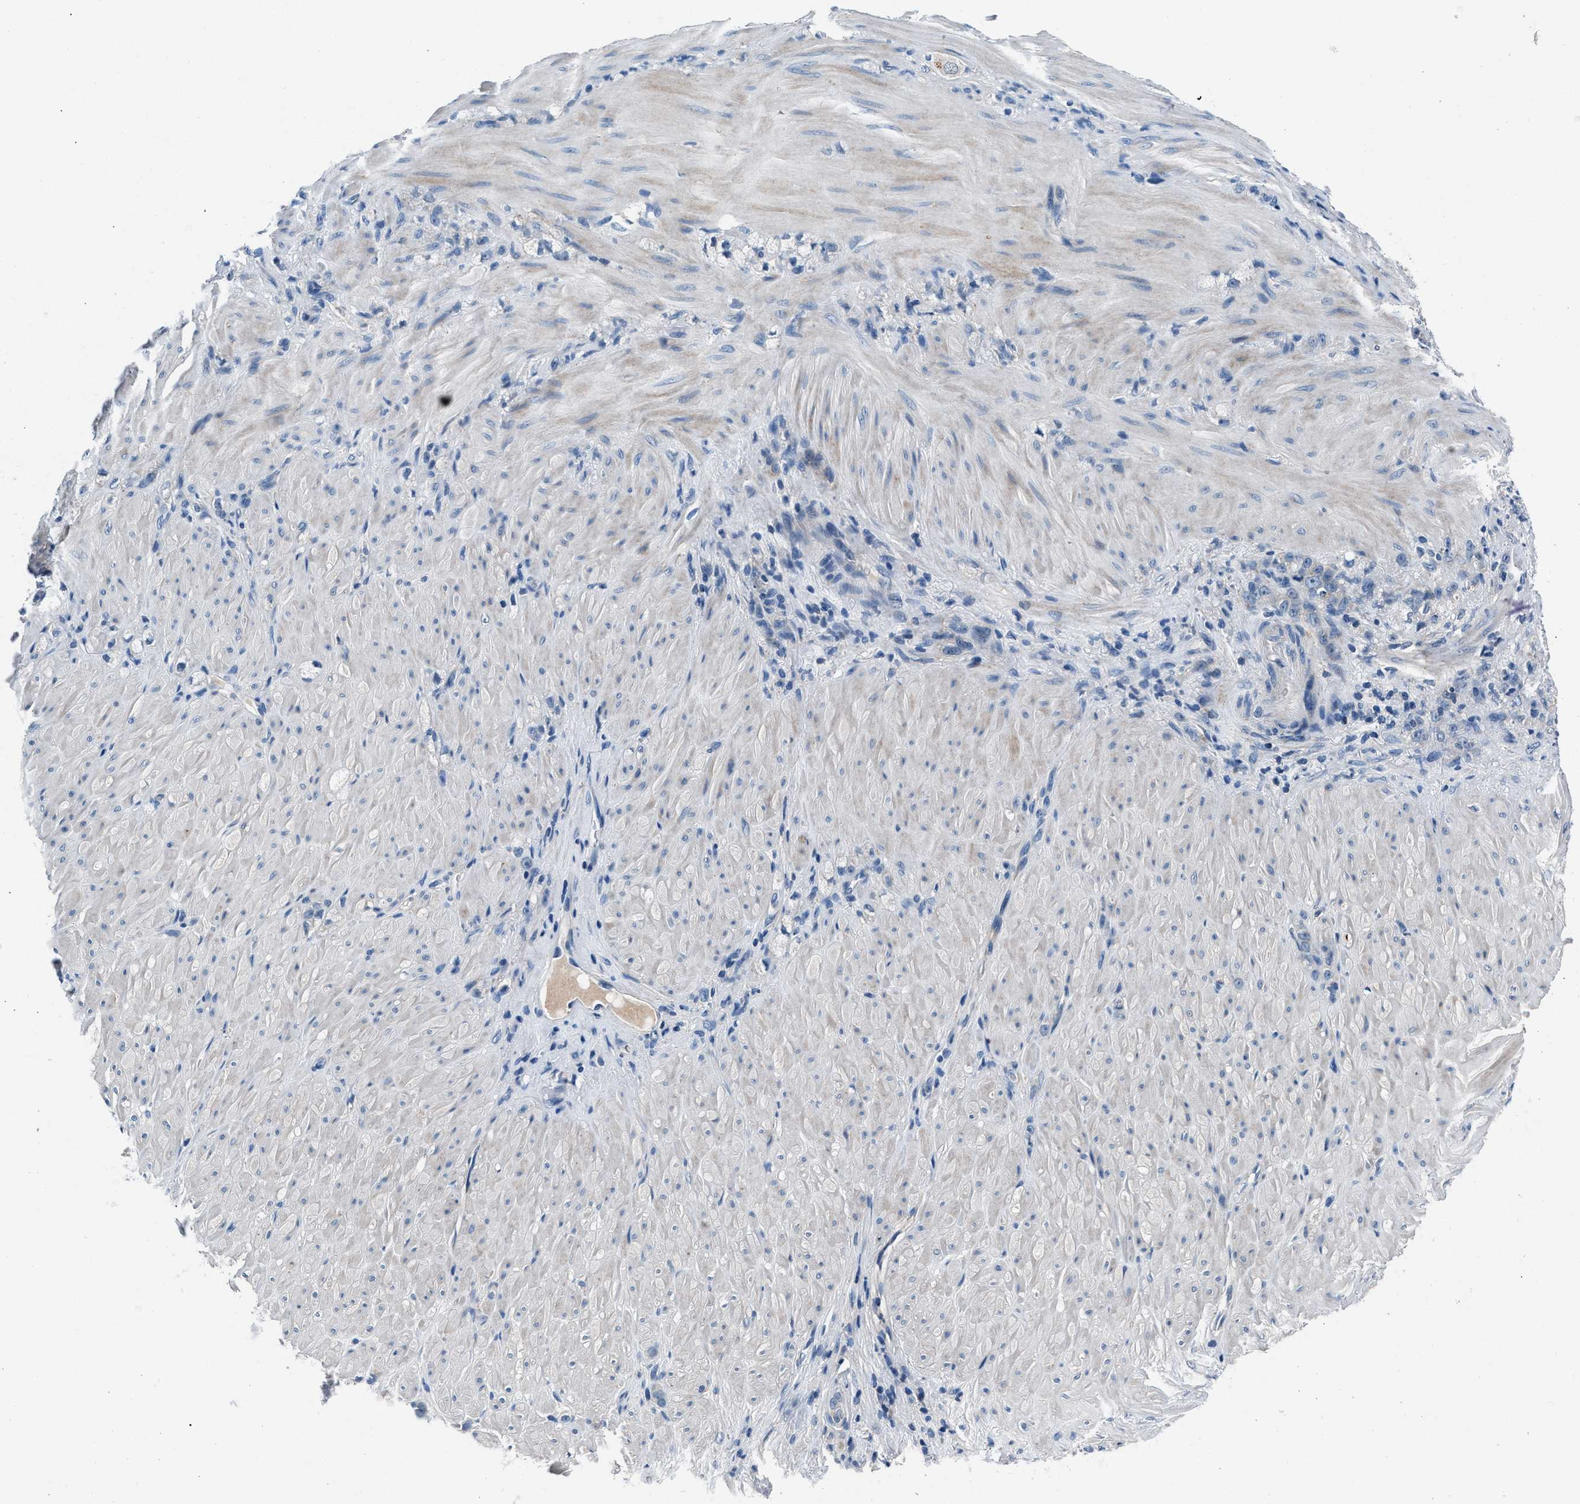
{"staining": {"intensity": "negative", "quantity": "none", "location": "none"}, "tissue": "stomach cancer", "cell_type": "Tumor cells", "image_type": "cancer", "snomed": [{"axis": "morphology", "description": "Normal tissue, NOS"}, {"axis": "morphology", "description": "Adenocarcinoma, NOS"}, {"axis": "topography", "description": "Stomach"}], "caption": "Tumor cells show no significant staining in stomach cancer. (DAB (3,3'-diaminobenzidine) immunohistochemistry (IHC) with hematoxylin counter stain).", "gene": "DENND6B", "patient": {"sex": "male", "age": 82}}